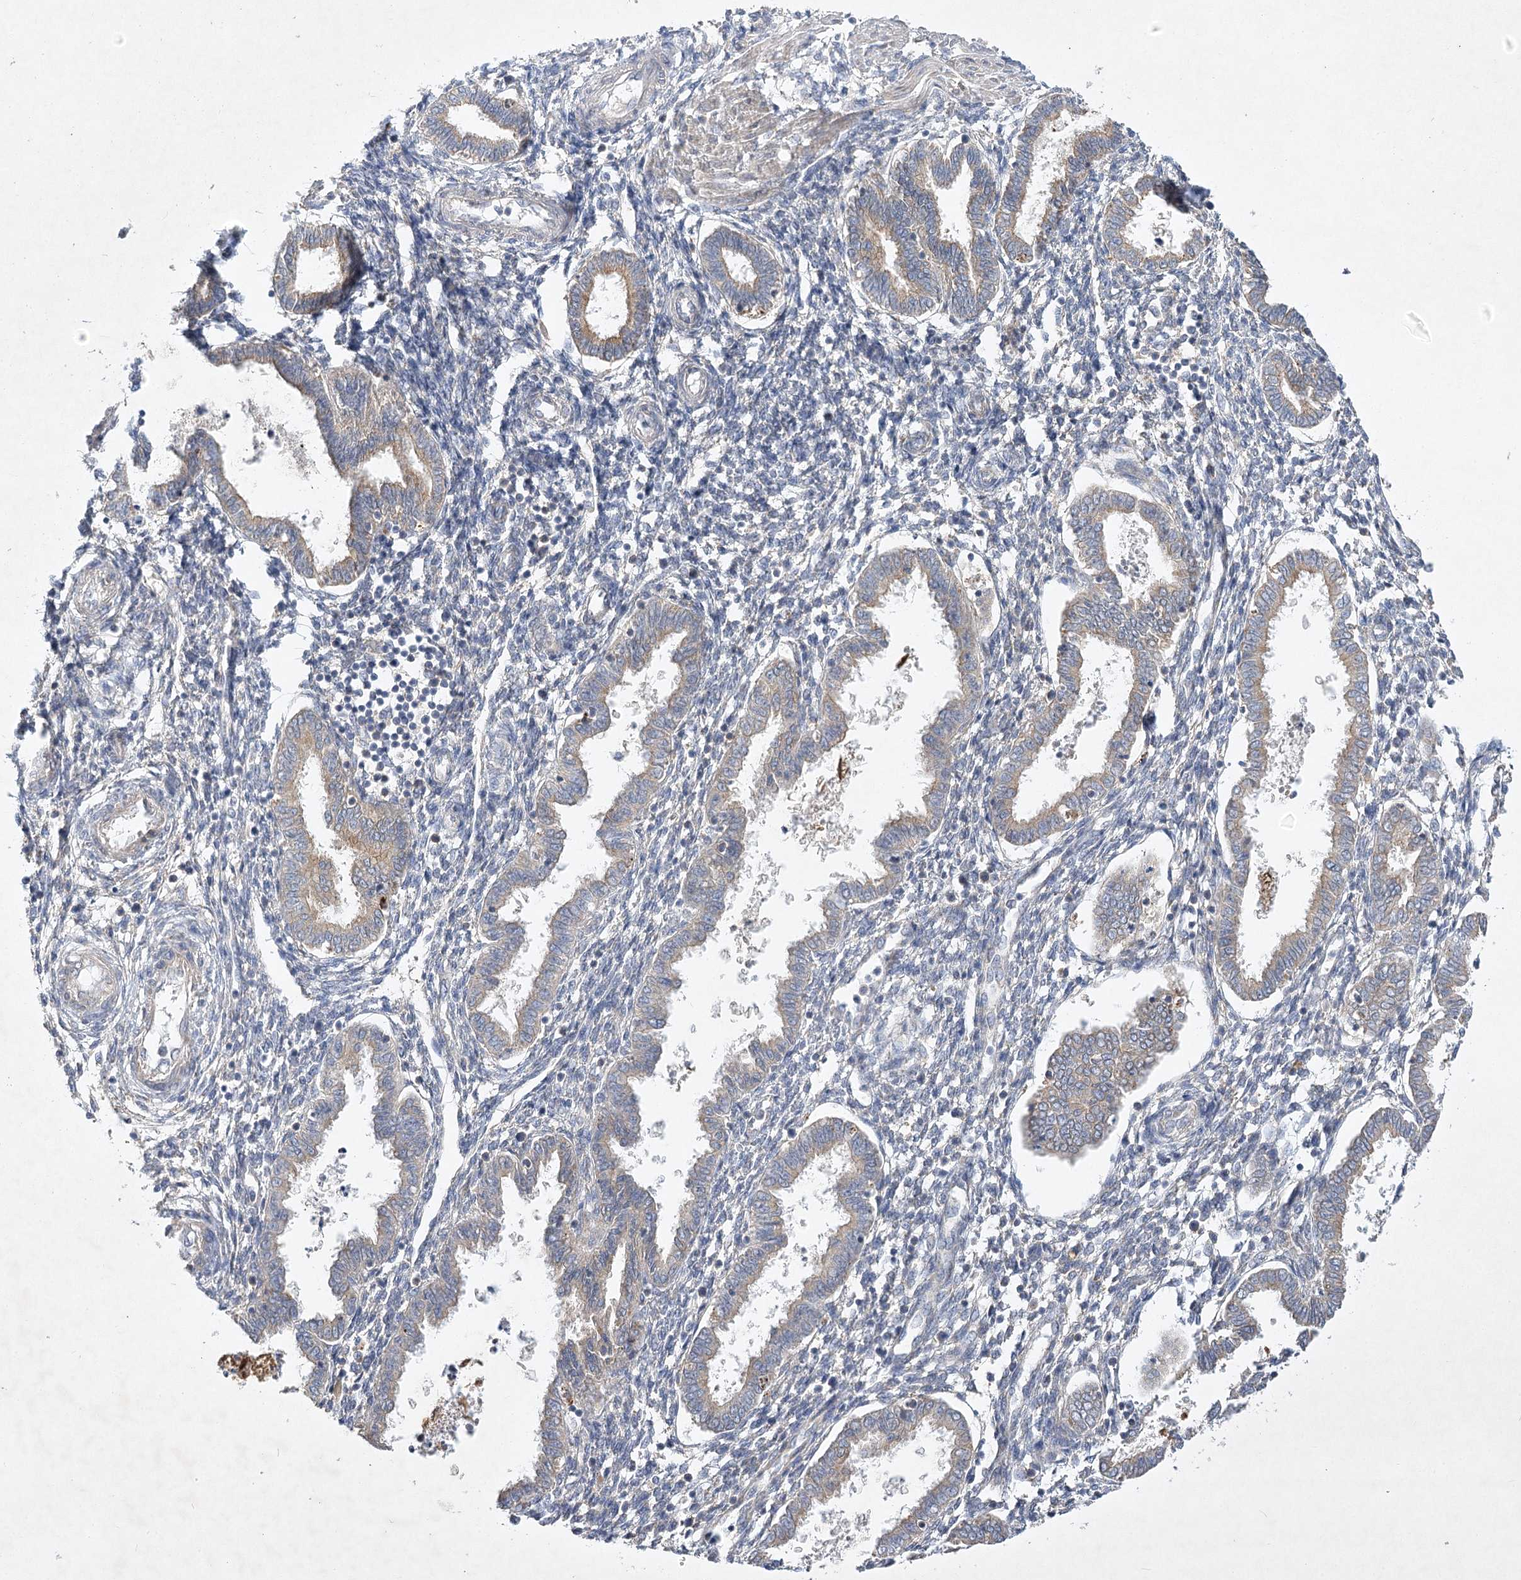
{"staining": {"intensity": "negative", "quantity": "none", "location": "none"}, "tissue": "endometrium", "cell_type": "Cells in endometrial stroma", "image_type": "normal", "snomed": [{"axis": "morphology", "description": "Normal tissue, NOS"}, {"axis": "topography", "description": "Endometrium"}], "caption": "A high-resolution image shows immunohistochemistry (IHC) staining of benign endometrium, which displays no significant positivity in cells in endometrial stroma.", "gene": "PYROXD1", "patient": {"sex": "female", "age": 33}}